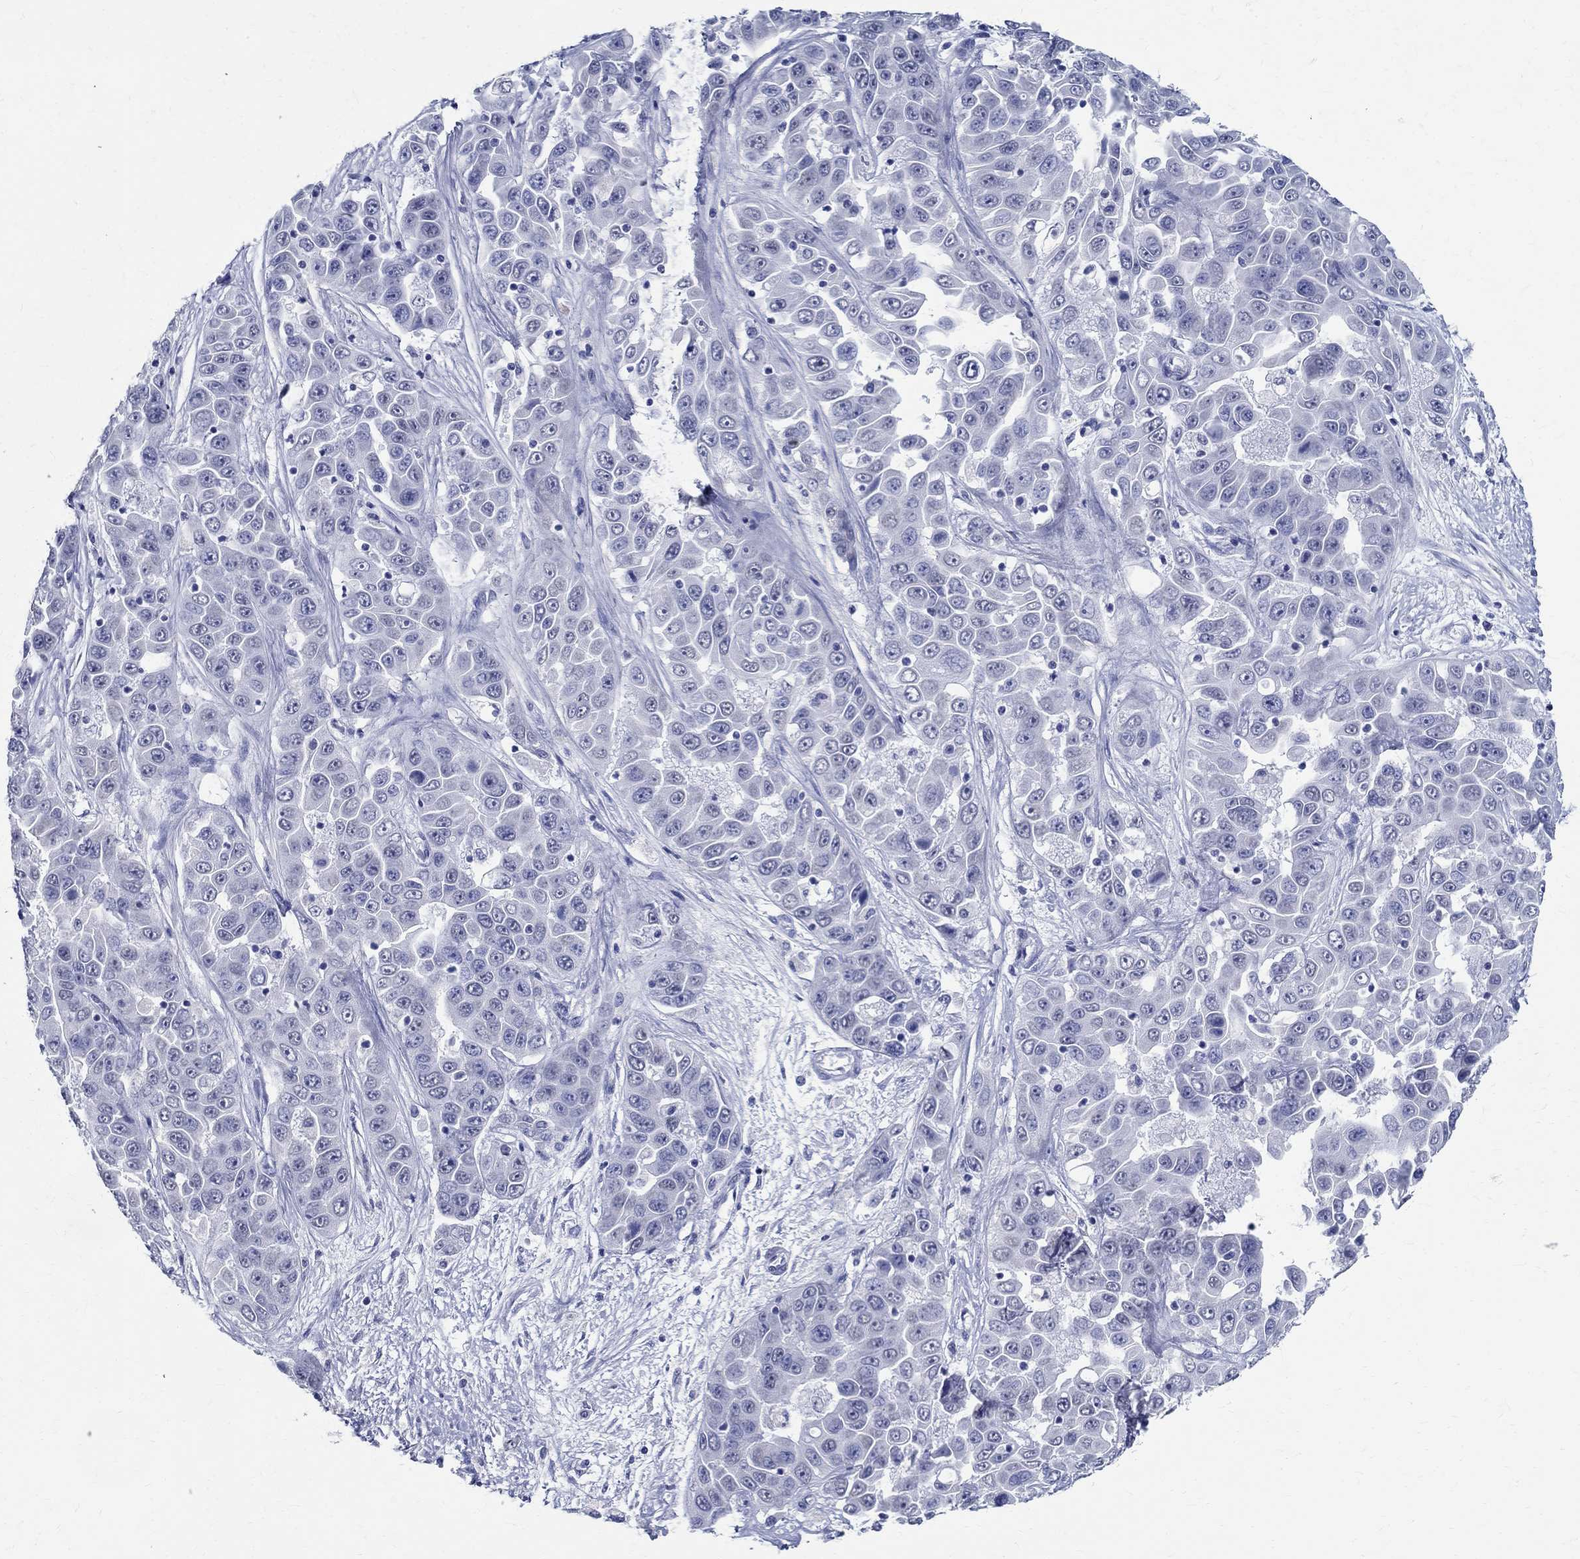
{"staining": {"intensity": "negative", "quantity": "none", "location": "none"}, "tissue": "liver cancer", "cell_type": "Tumor cells", "image_type": "cancer", "snomed": [{"axis": "morphology", "description": "Cholangiocarcinoma"}, {"axis": "topography", "description": "Liver"}], "caption": "Immunohistochemical staining of human liver cancer displays no significant expression in tumor cells.", "gene": "TSPAN16", "patient": {"sex": "female", "age": 52}}